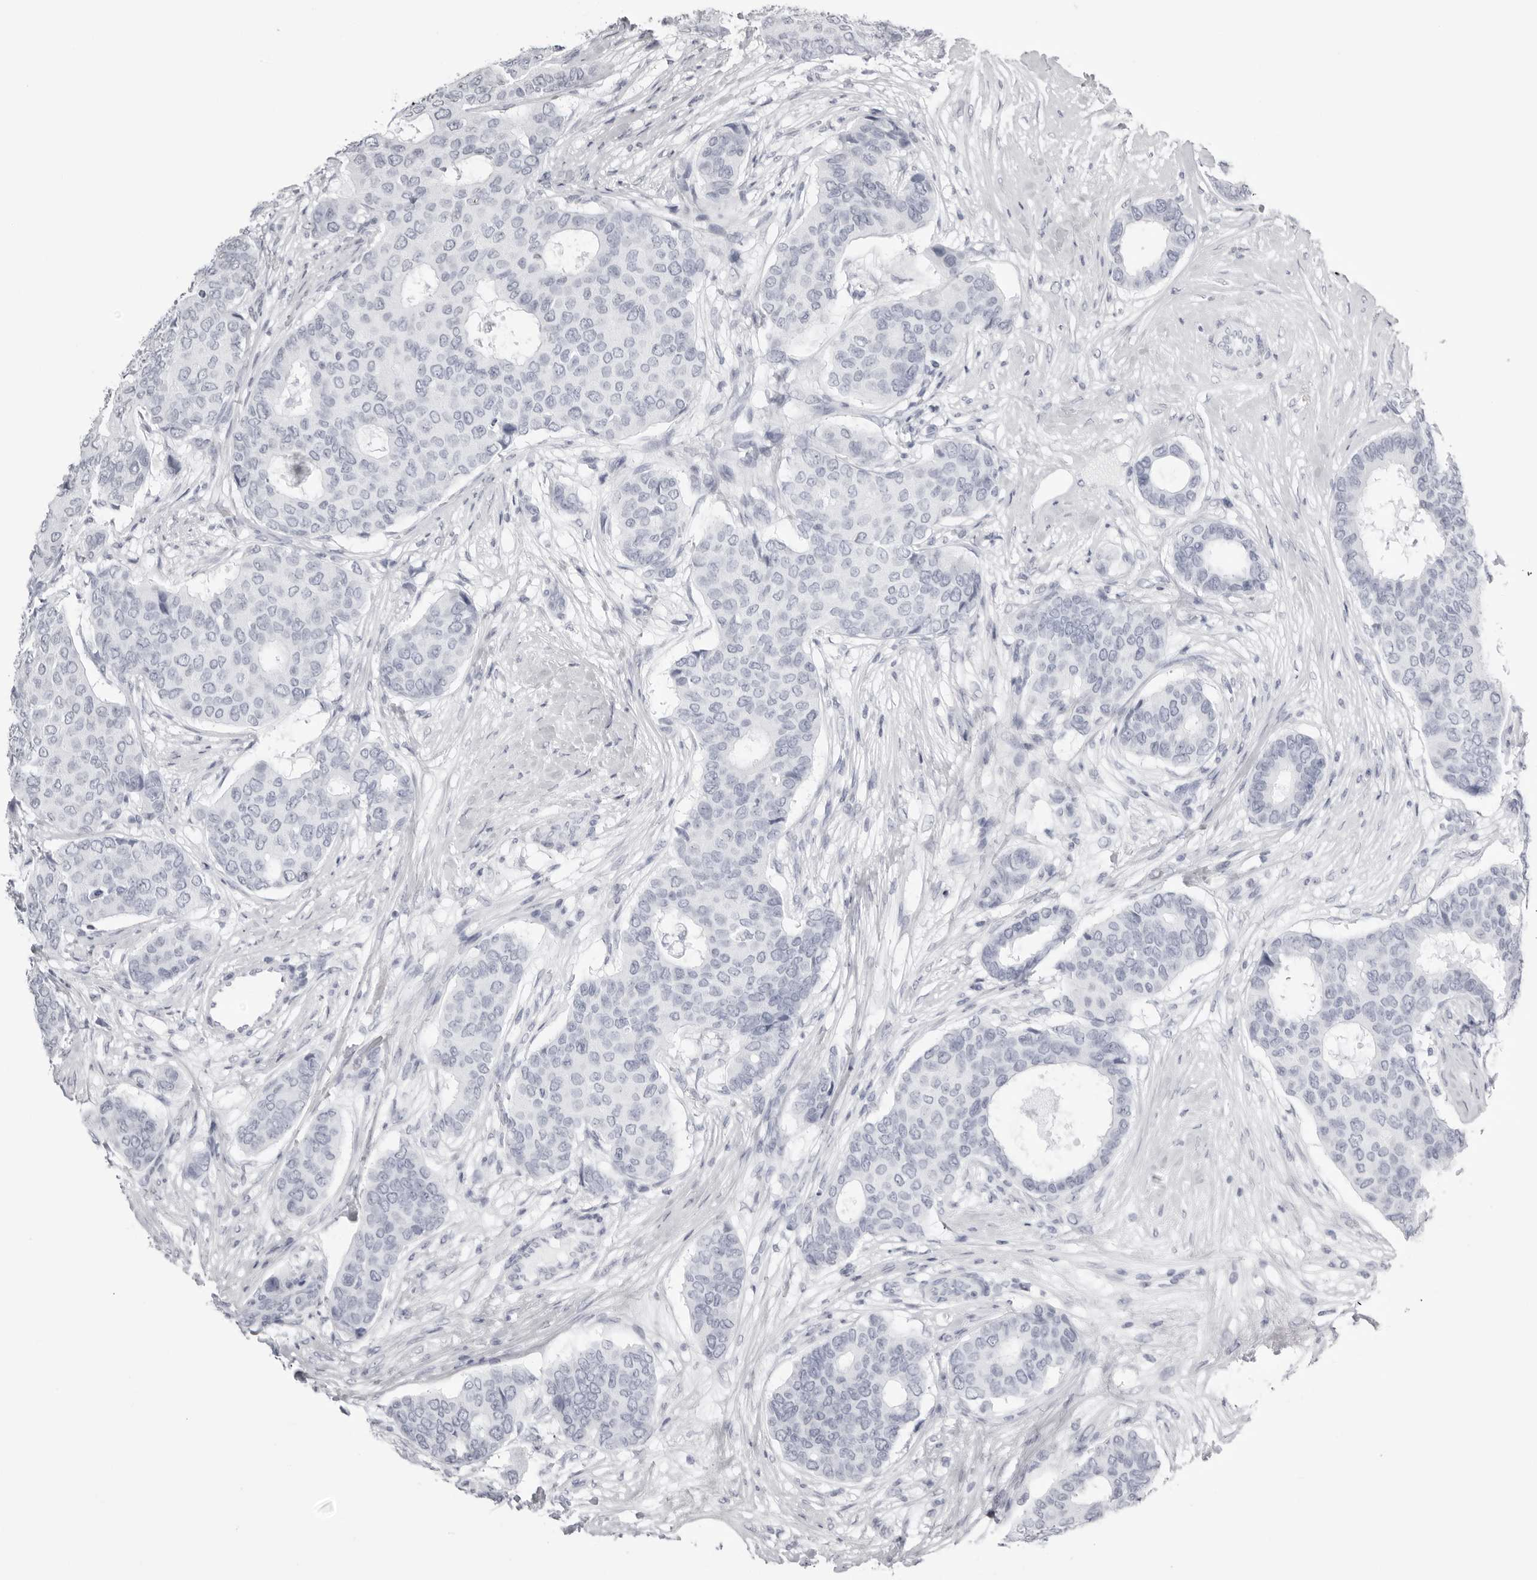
{"staining": {"intensity": "negative", "quantity": "none", "location": "none"}, "tissue": "breast cancer", "cell_type": "Tumor cells", "image_type": "cancer", "snomed": [{"axis": "morphology", "description": "Duct carcinoma"}, {"axis": "topography", "description": "Breast"}], "caption": "Human intraductal carcinoma (breast) stained for a protein using immunohistochemistry demonstrates no positivity in tumor cells.", "gene": "KLK9", "patient": {"sex": "female", "age": 75}}